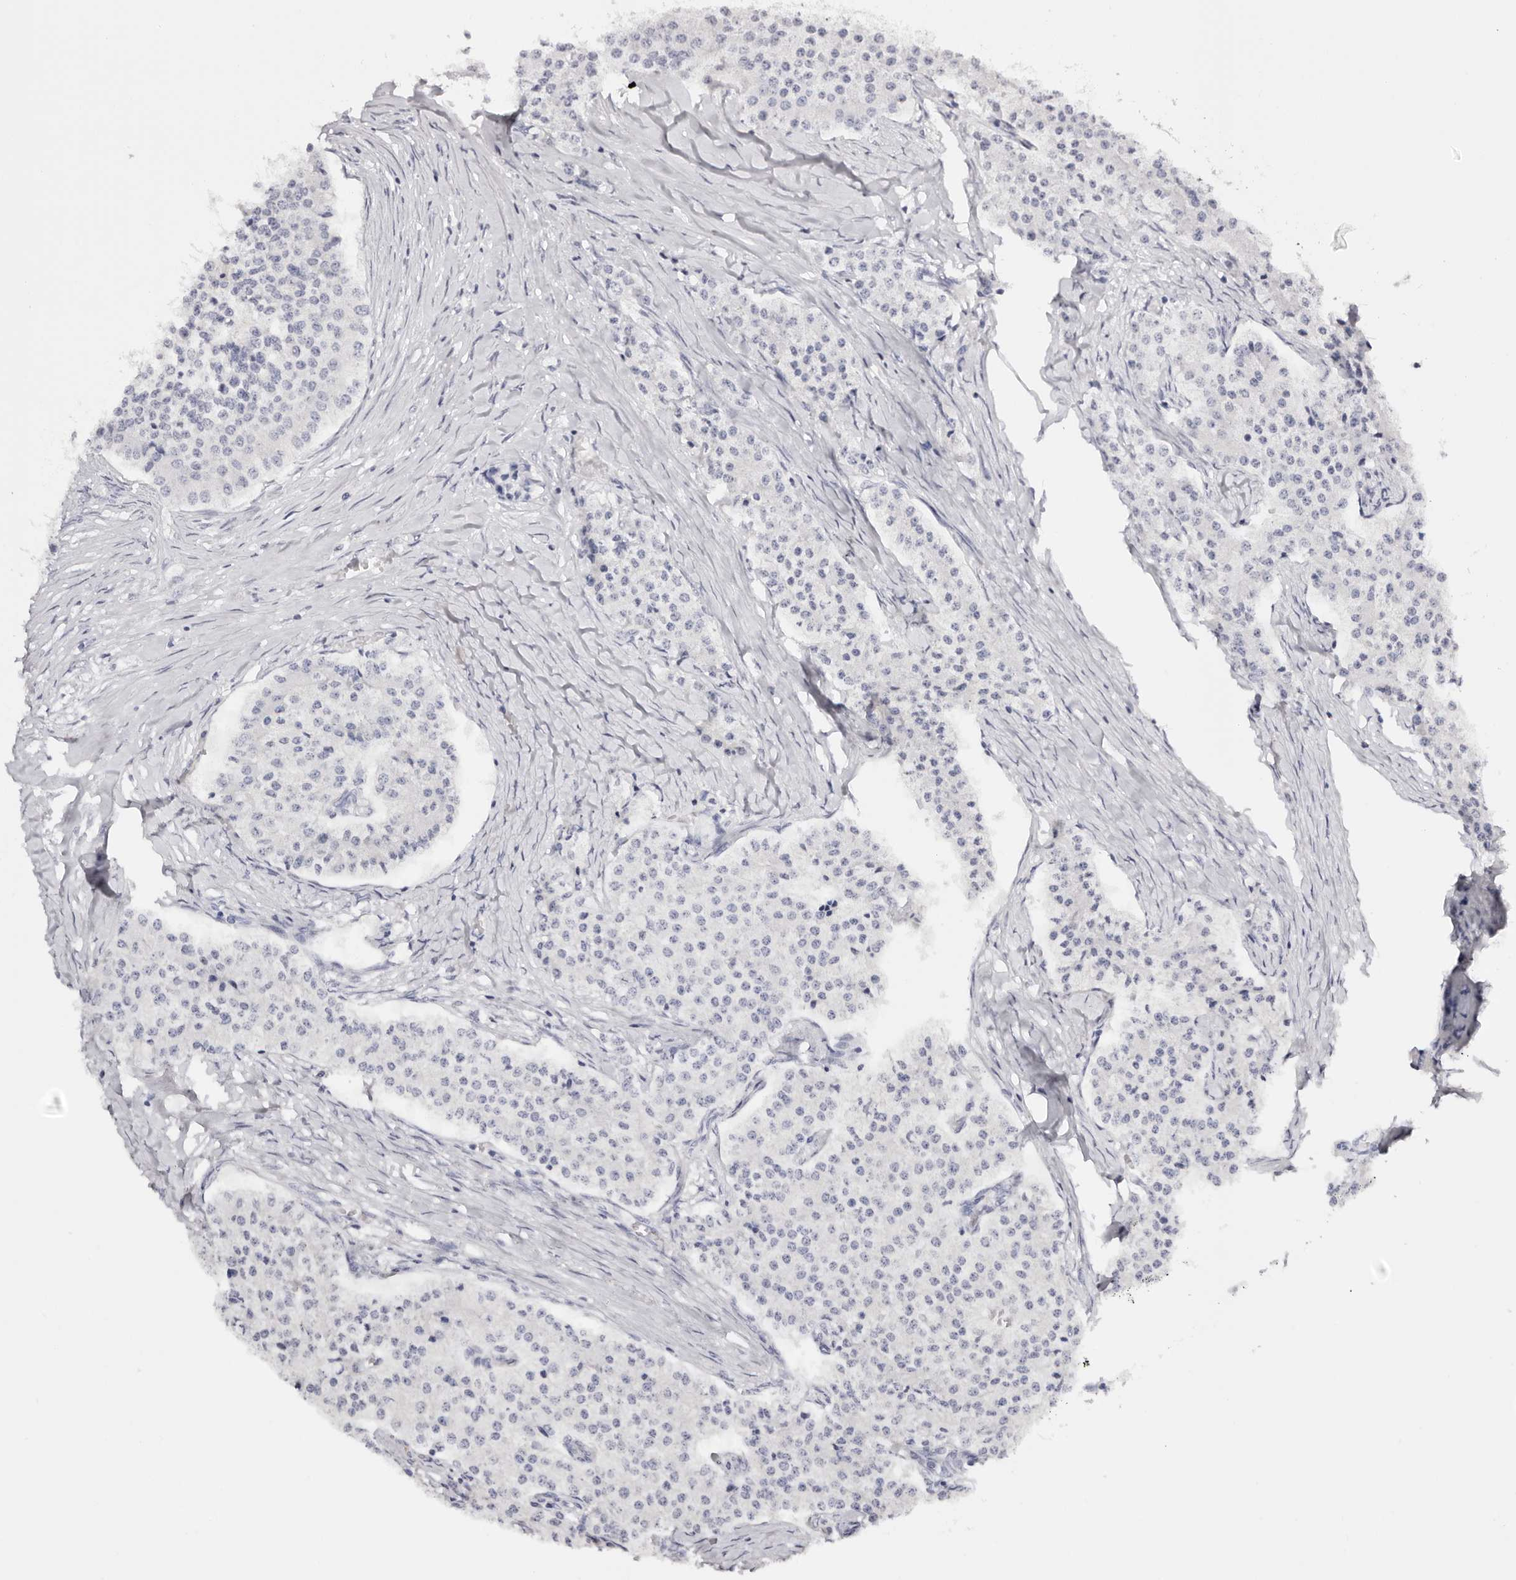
{"staining": {"intensity": "negative", "quantity": "none", "location": "none"}, "tissue": "carcinoid", "cell_type": "Tumor cells", "image_type": "cancer", "snomed": [{"axis": "morphology", "description": "Carcinoid, malignant, NOS"}, {"axis": "topography", "description": "Colon"}], "caption": "High magnification brightfield microscopy of carcinoid (malignant) stained with DAB (brown) and counterstained with hematoxylin (blue): tumor cells show no significant expression. Nuclei are stained in blue.", "gene": "ROM1", "patient": {"sex": "female", "age": 52}}